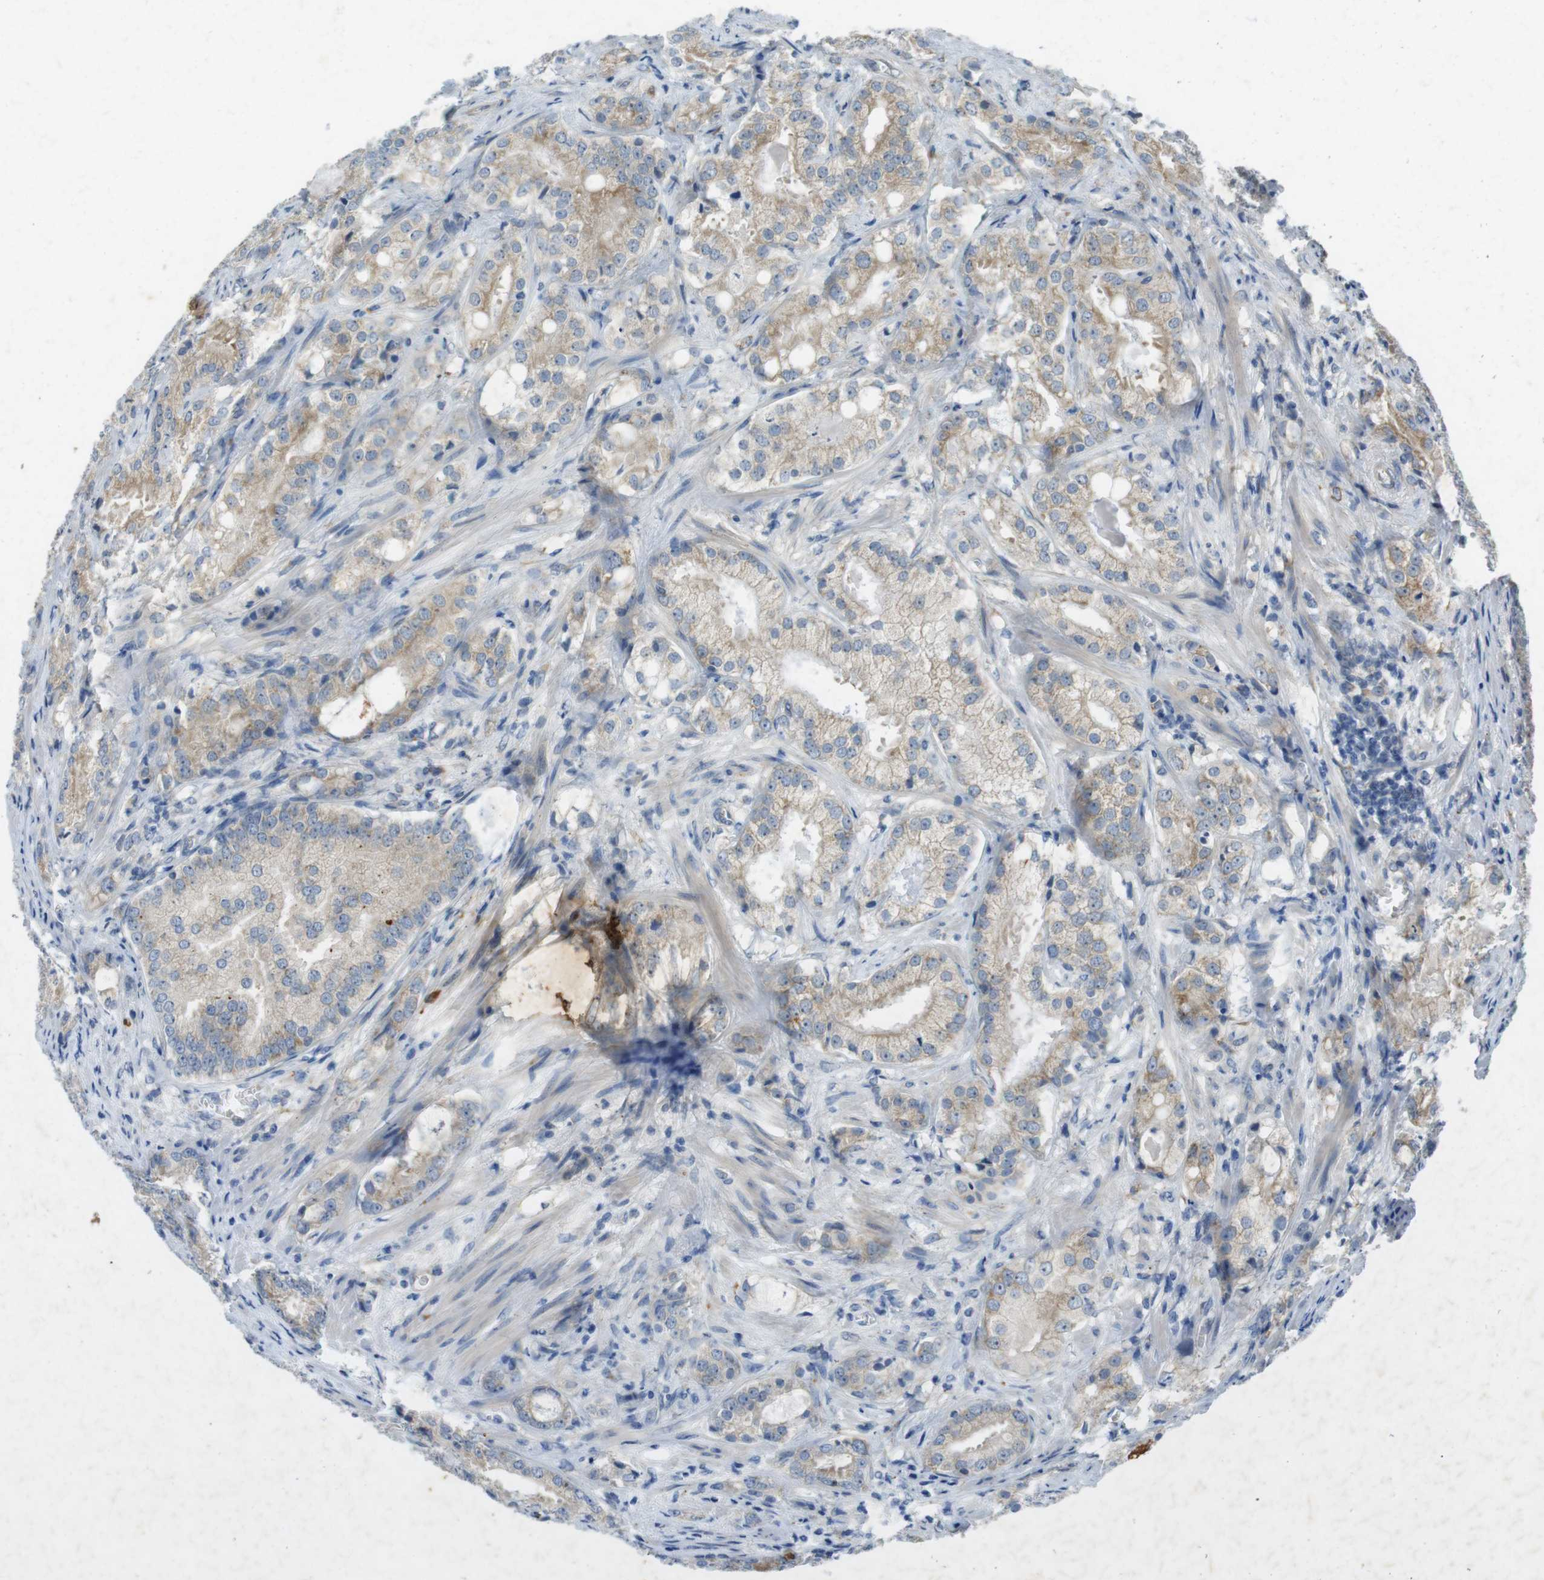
{"staining": {"intensity": "moderate", "quantity": ">75%", "location": "cytoplasmic/membranous"}, "tissue": "prostate cancer", "cell_type": "Tumor cells", "image_type": "cancer", "snomed": [{"axis": "morphology", "description": "Adenocarcinoma, High grade"}, {"axis": "topography", "description": "Prostate"}], "caption": "A medium amount of moderate cytoplasmic/membranous expression is appreciated in approximately >75% of tumor cells in high-grade adenocarcinoma (prostate) tissue.", "gene": "FLCN", "patient": {"sex": "male", "age": 64}}